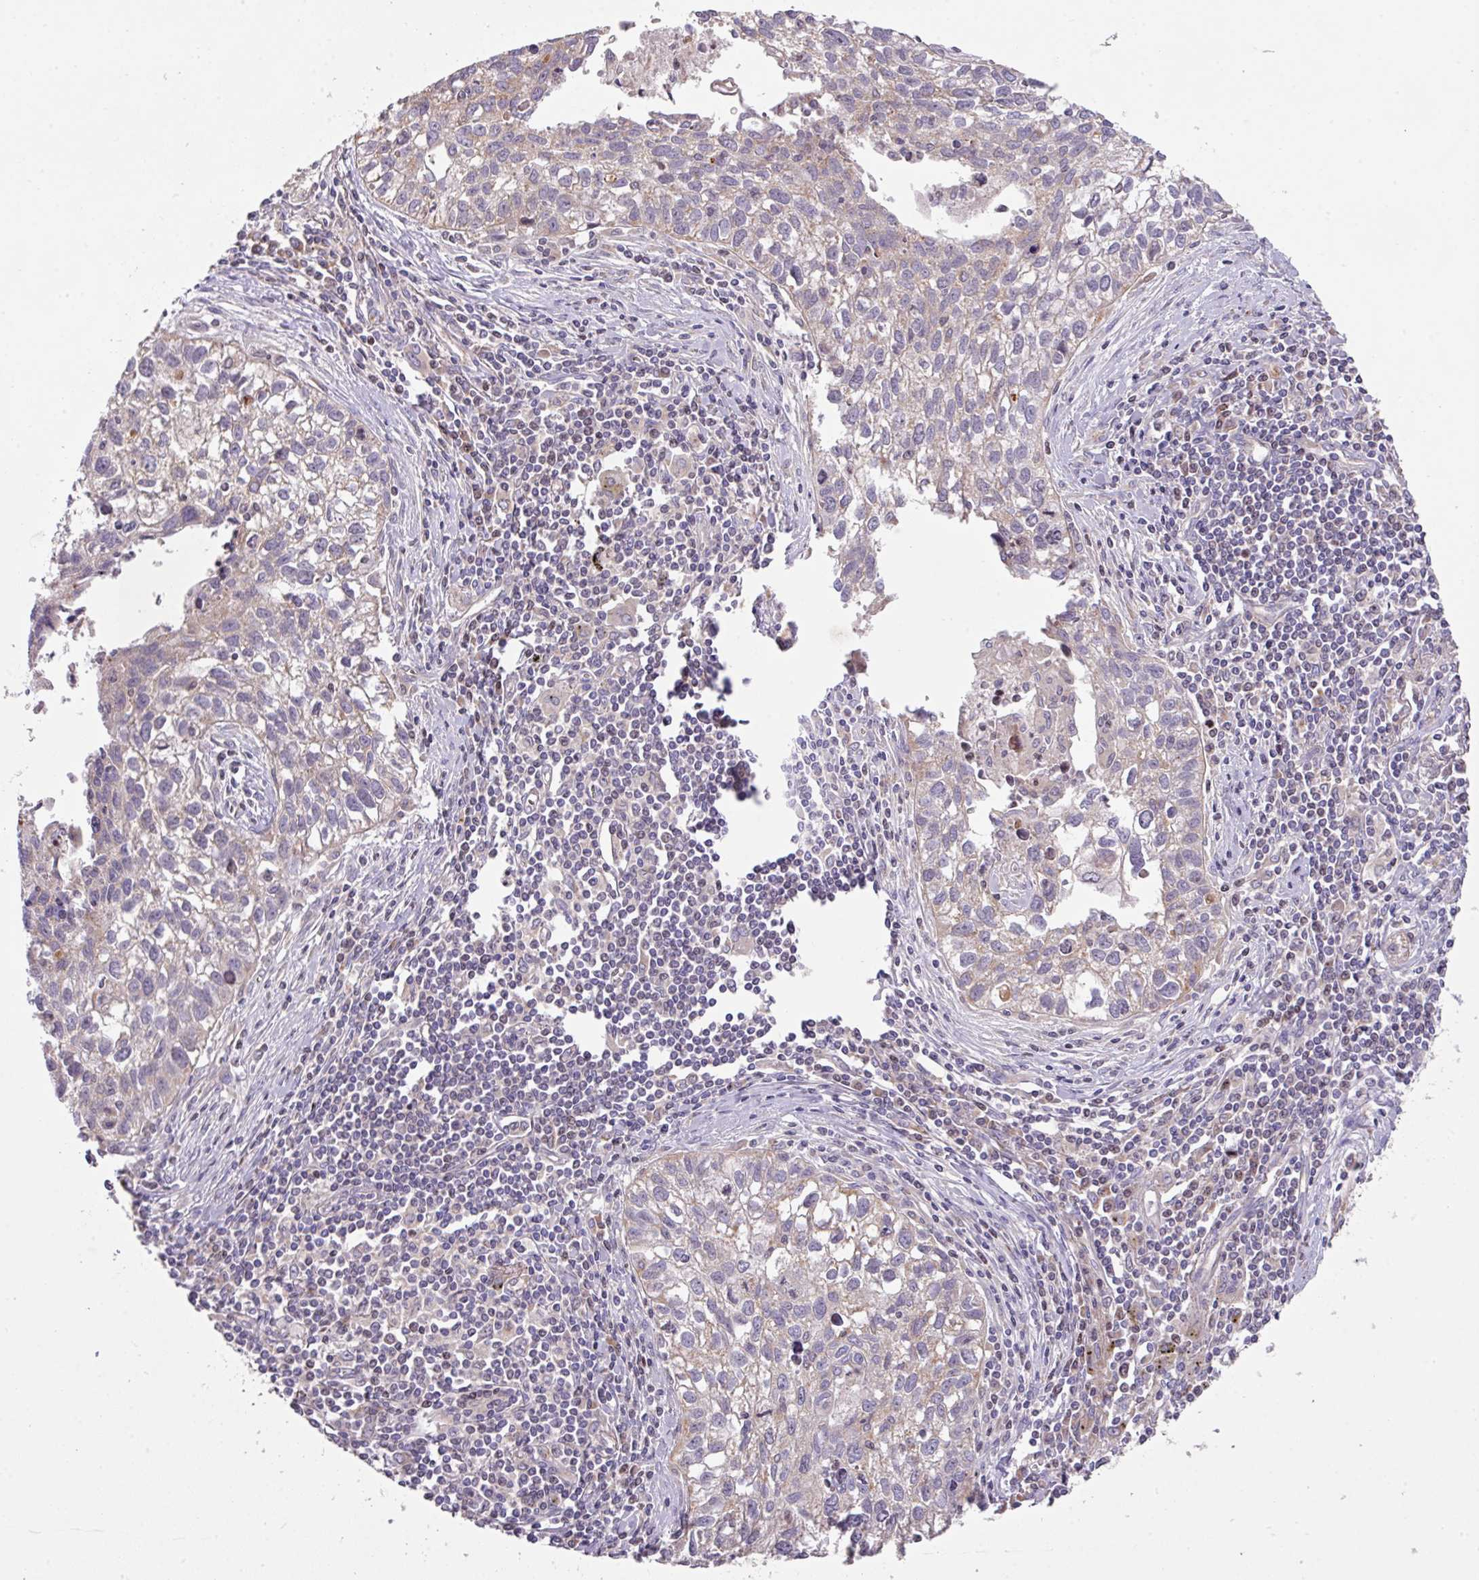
{"staining": {"intensity": "weak", "quantity": "<25%", "location": "cytoplasmic/membranous"}, "tissue": "lung cancer", "cell_type": "Tumor cells", "image_type": "cancer", "snomed": [{"axis": "morphology", "description": "Squamous cell carcinoma, NOS"}, {"axis": "topography", "description": "Lung"}], "caption": "Tumor cells are negative for brown protein staining in lung cancer.", "gene": "ZNF394", "patient": {"sex": "male", "age": 74}}